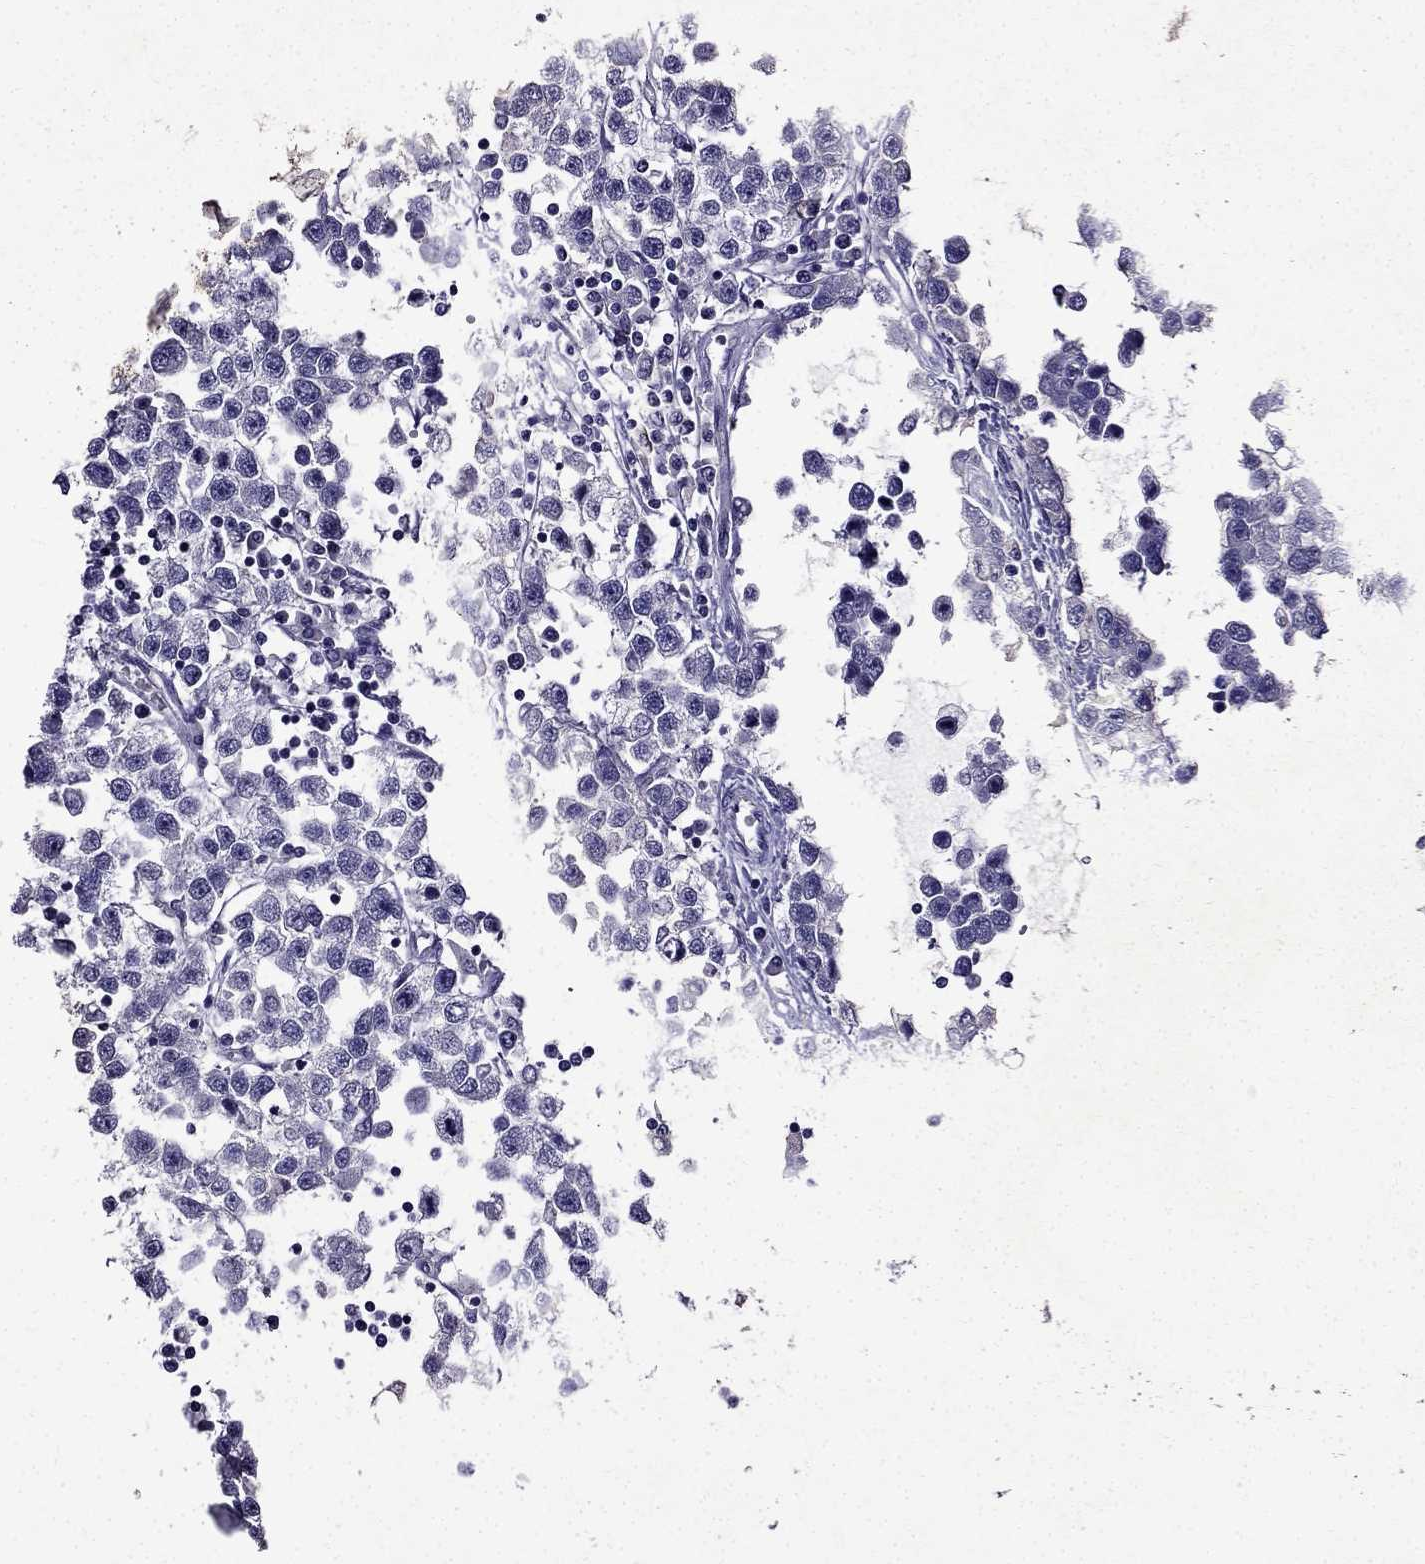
{"staining": {"intensity": "negative", "quantity": "none", "location": "none"}, "tissue": "testis cancer", "cell_type": "Tumor cells", "image_type": "cancer", "snomed": [{"axis": "morphology", "description": "Seminoma, NOS"}, {"axis": "topography", "description": "Testis"}], "caption": "This is a micrograph of immunohistochemistry (IHC) staining of testis seminoma, which shows no positivity in tumor cells.", "gene": "DNAH17", "patient": {"sex": "male", "age": 34}}